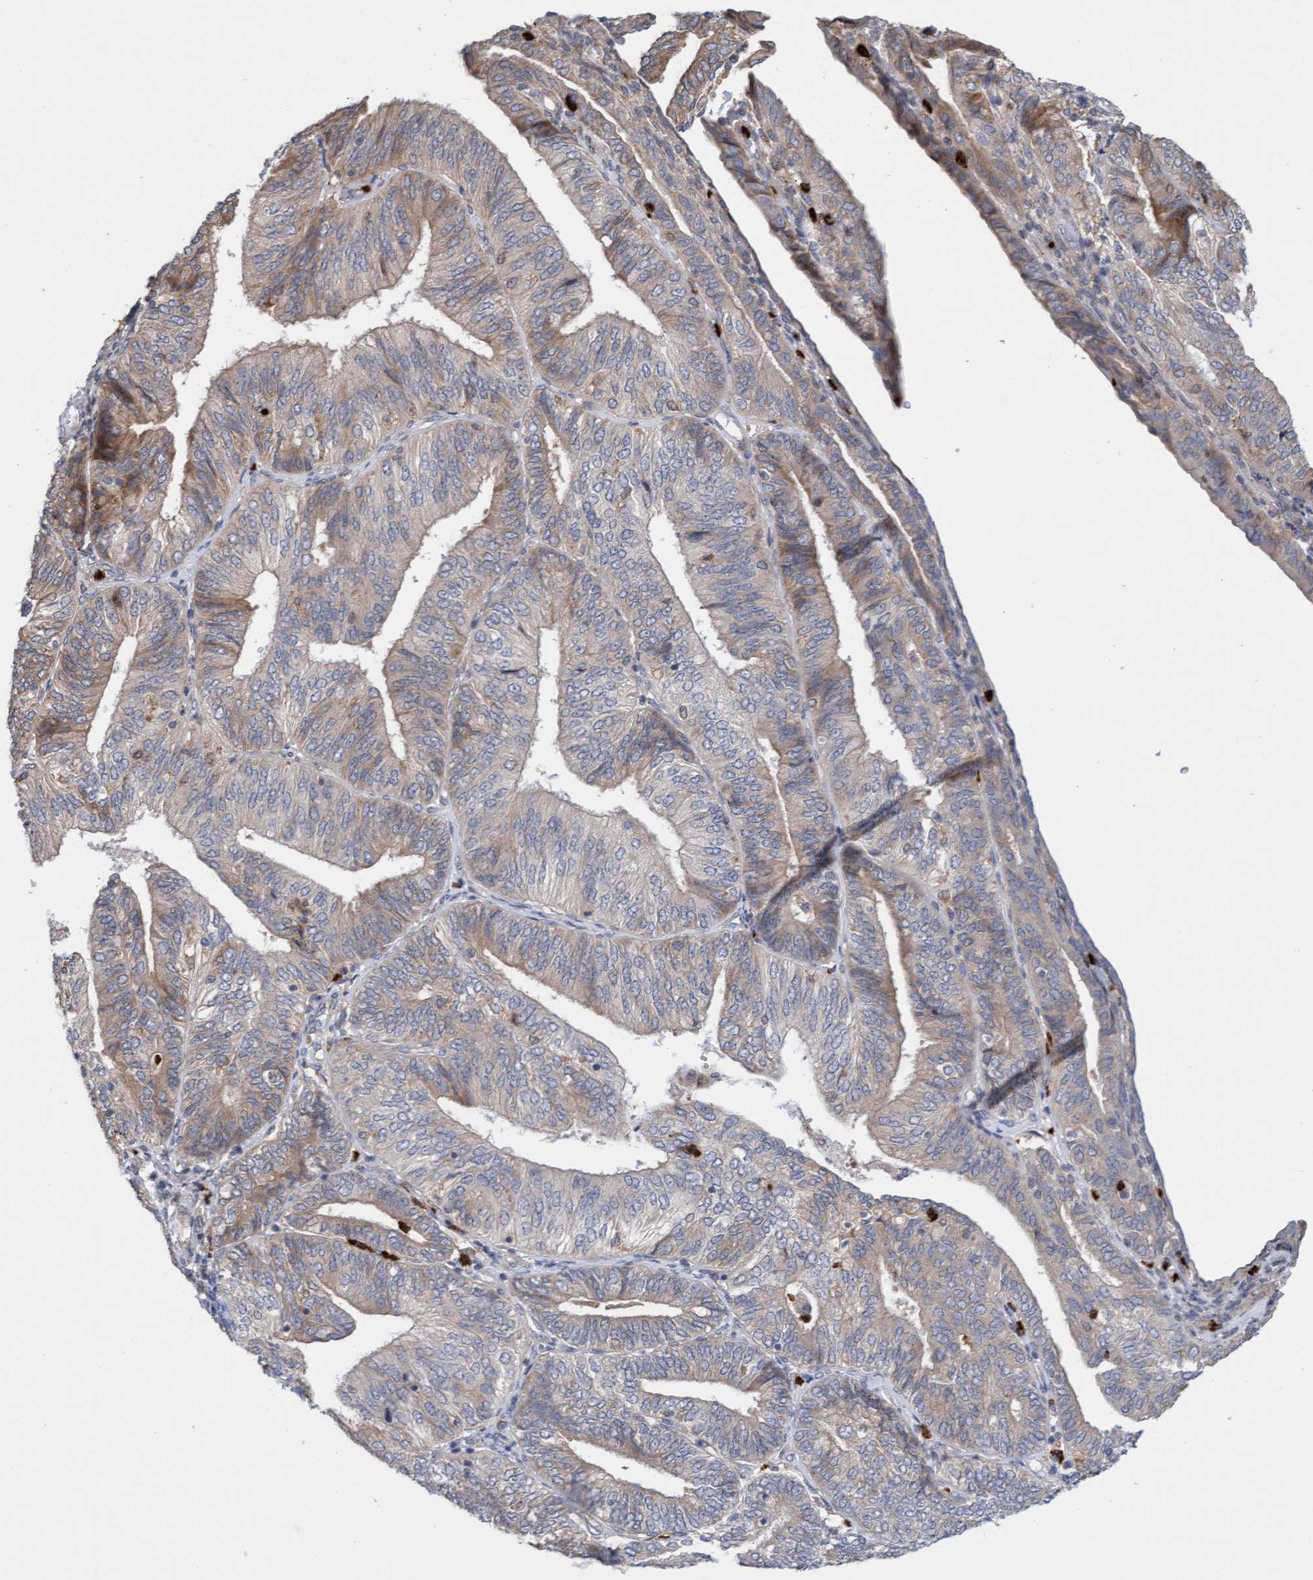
{"staining": {"intensity": "weak", "quantity": "25%-75%", "location": "cytoplasmic/membranous"}, "tissue": "endometrial cancer", "cell_type": "Tumor cells", "image_type": "cancer", "snomed": [{"axis": "morphology", "description": "Adenocarcinoma, NOS"}, {"axis": "topography", "description": "Endometrium"}], "caption": "Immunohistochemical staining of endometrial adenocarcinoma exhibits weak cytoplasmic/membranous protein positivity in about 25%-75% of tumor cells.", "gene": "MMP8", "patient": {"sex": "female", "age": 58}}